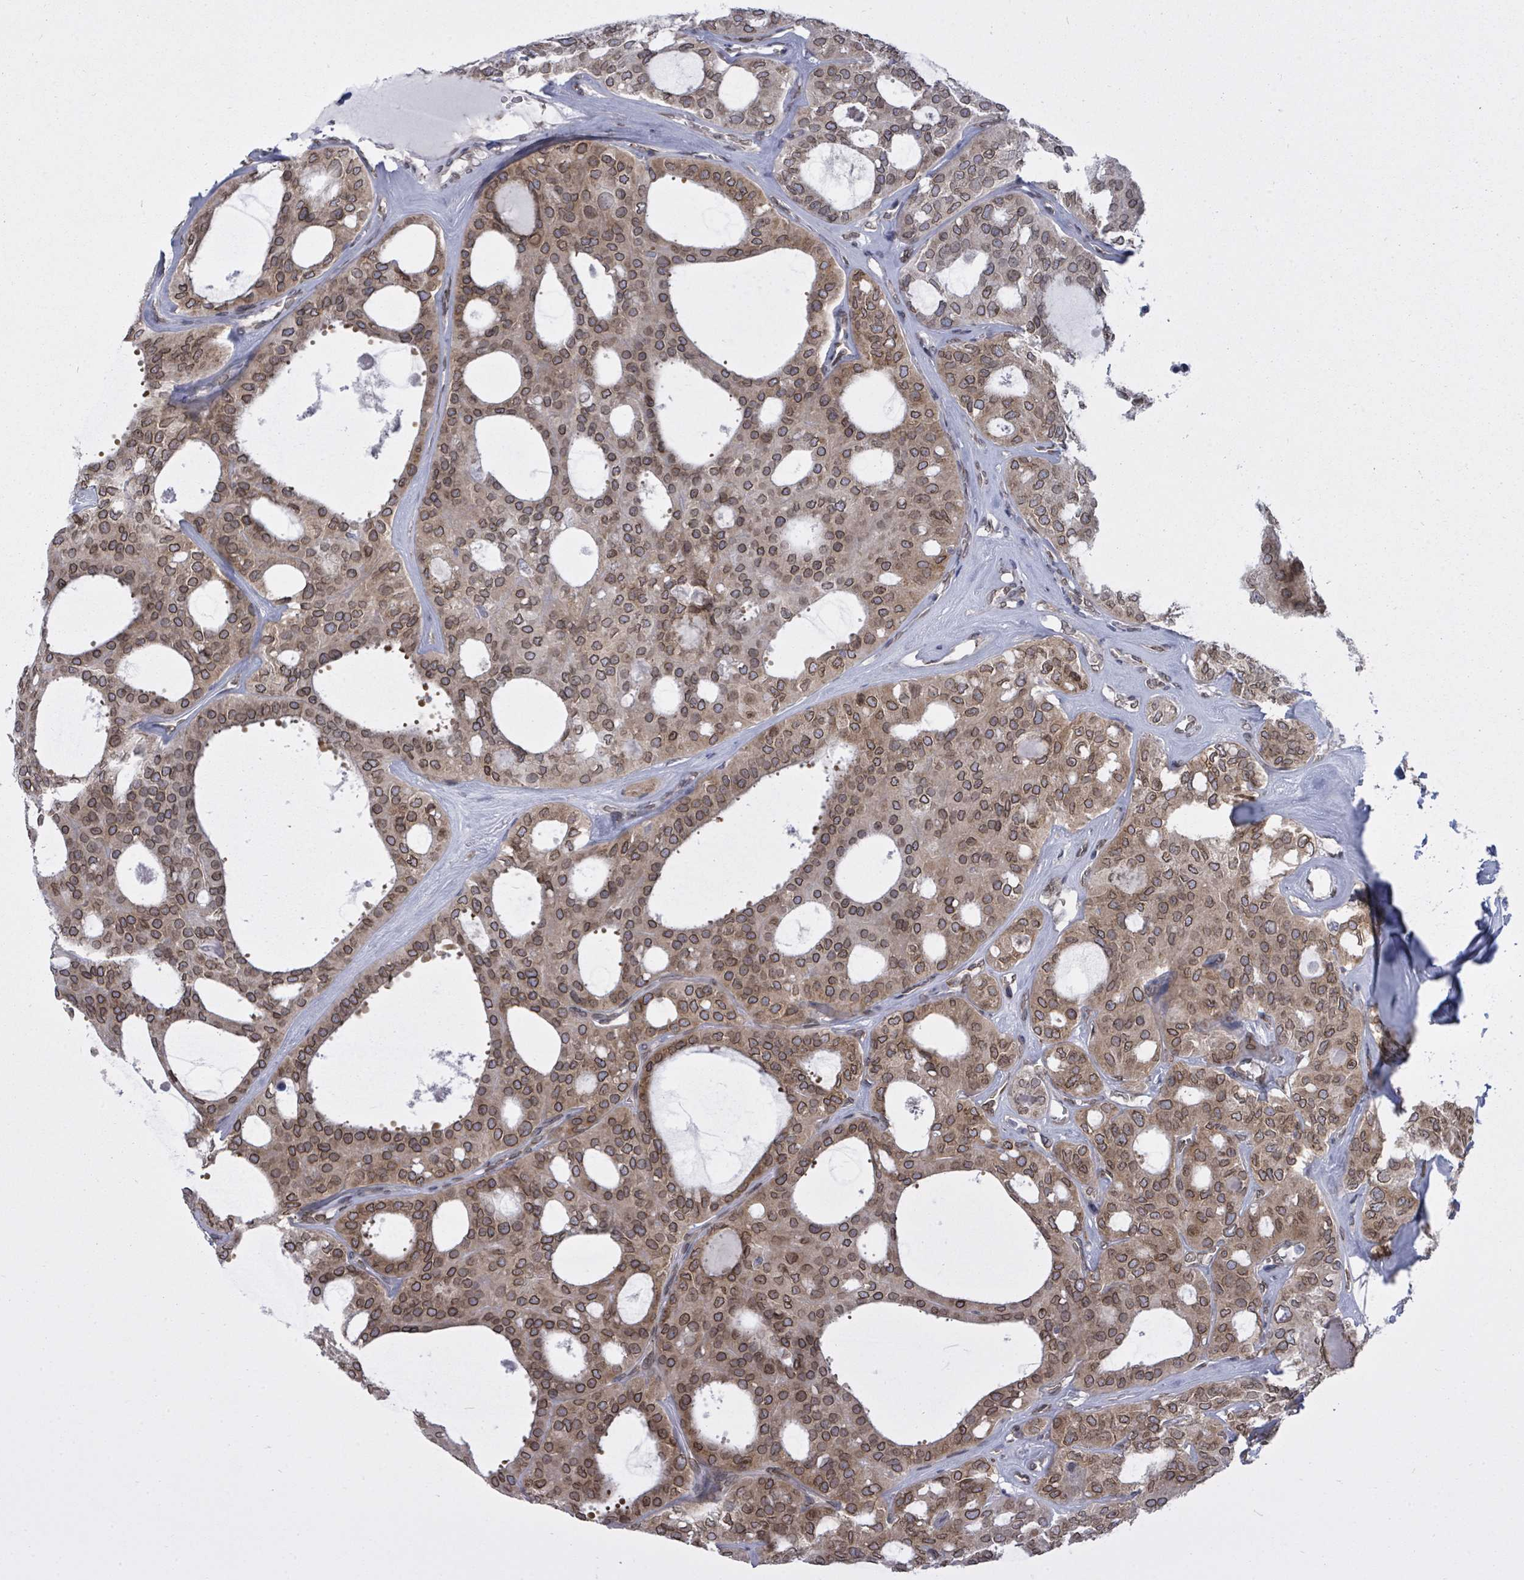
{"staining": {"intensity": "moderate", "quantity": ">75%", "location": "cytoplasmic/membranous,nuclear"}, "tissue": "thyroid cancer", "cell_type": "Tumor cells", "image_type": "cancer", "snomed": [{"axis": "morphology", "description": "Follicular adenoma carcinoma, NOS"}, {"axis": "topography", "description": "Thyroid gland"}], "caption": "Moderate cytoplasmic/membranous and nuclear protein positivity is appreciated in about >75% of tumor cells in follicular adenoma carcinoma (thyroid). The protein is stained brown, and the nuclei are stained in blue (DAB (3,3'-diaminobenzidine) IHC with brightfield microscopy, high magnification).", "gene": "ARFGAP1", "patient": {"sex": "male", "age": 75}}